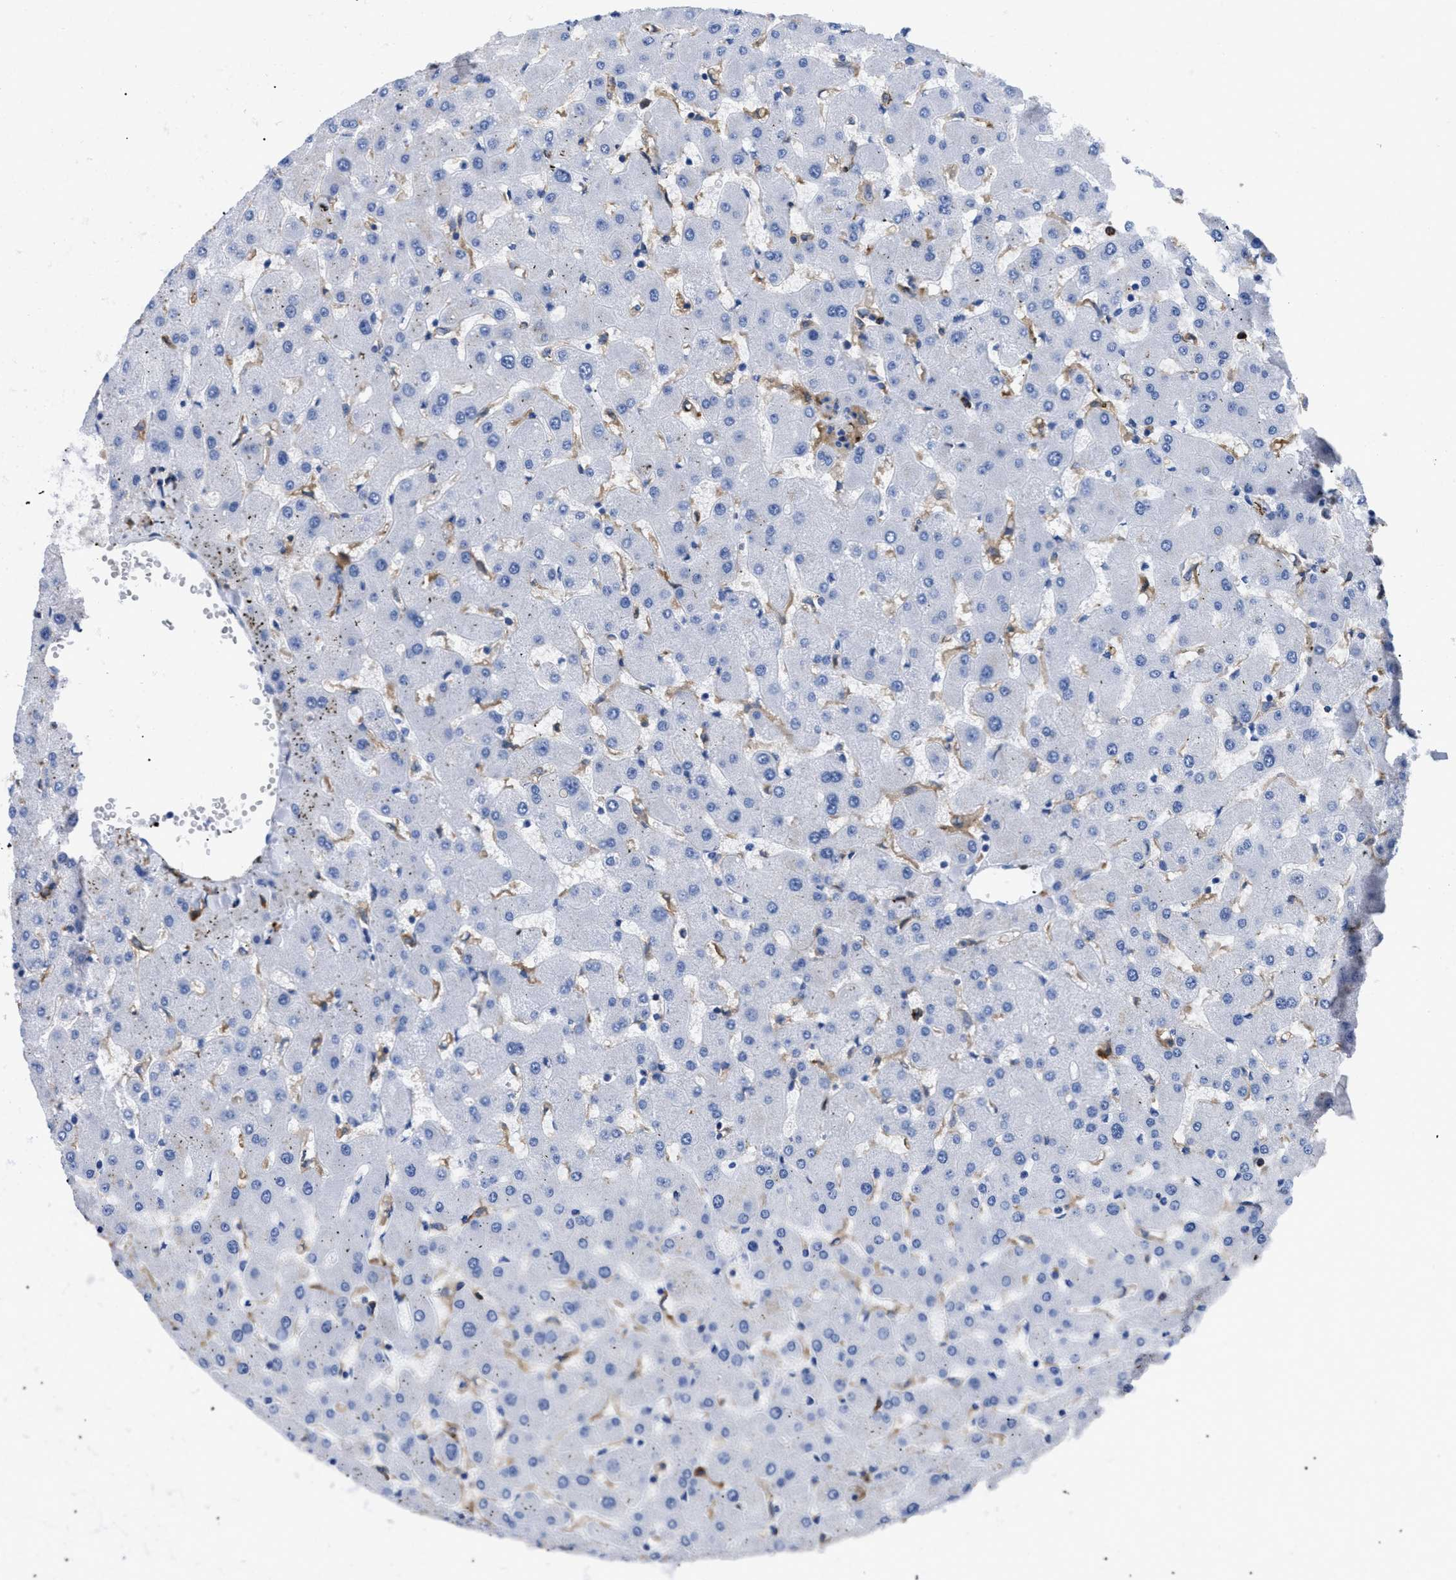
{"staining": {"intensity": "negative", "quantity": "none", "location": "none"}, "tissue": "liver", "cell_type": "Cholangiocytes", "image_type": "normal", "snomed": [{"axis": "morphology", "description": "Normal tissue, NOS"}, {"axis": "topography", "description": "Liver"}], "caption": "Human liver stained for a protein using immunohistochemistry (IHC) reveals no positivity in cholangiocytes.", "gene": "HLA", "patient": {"sex": "female", "age": 63}}